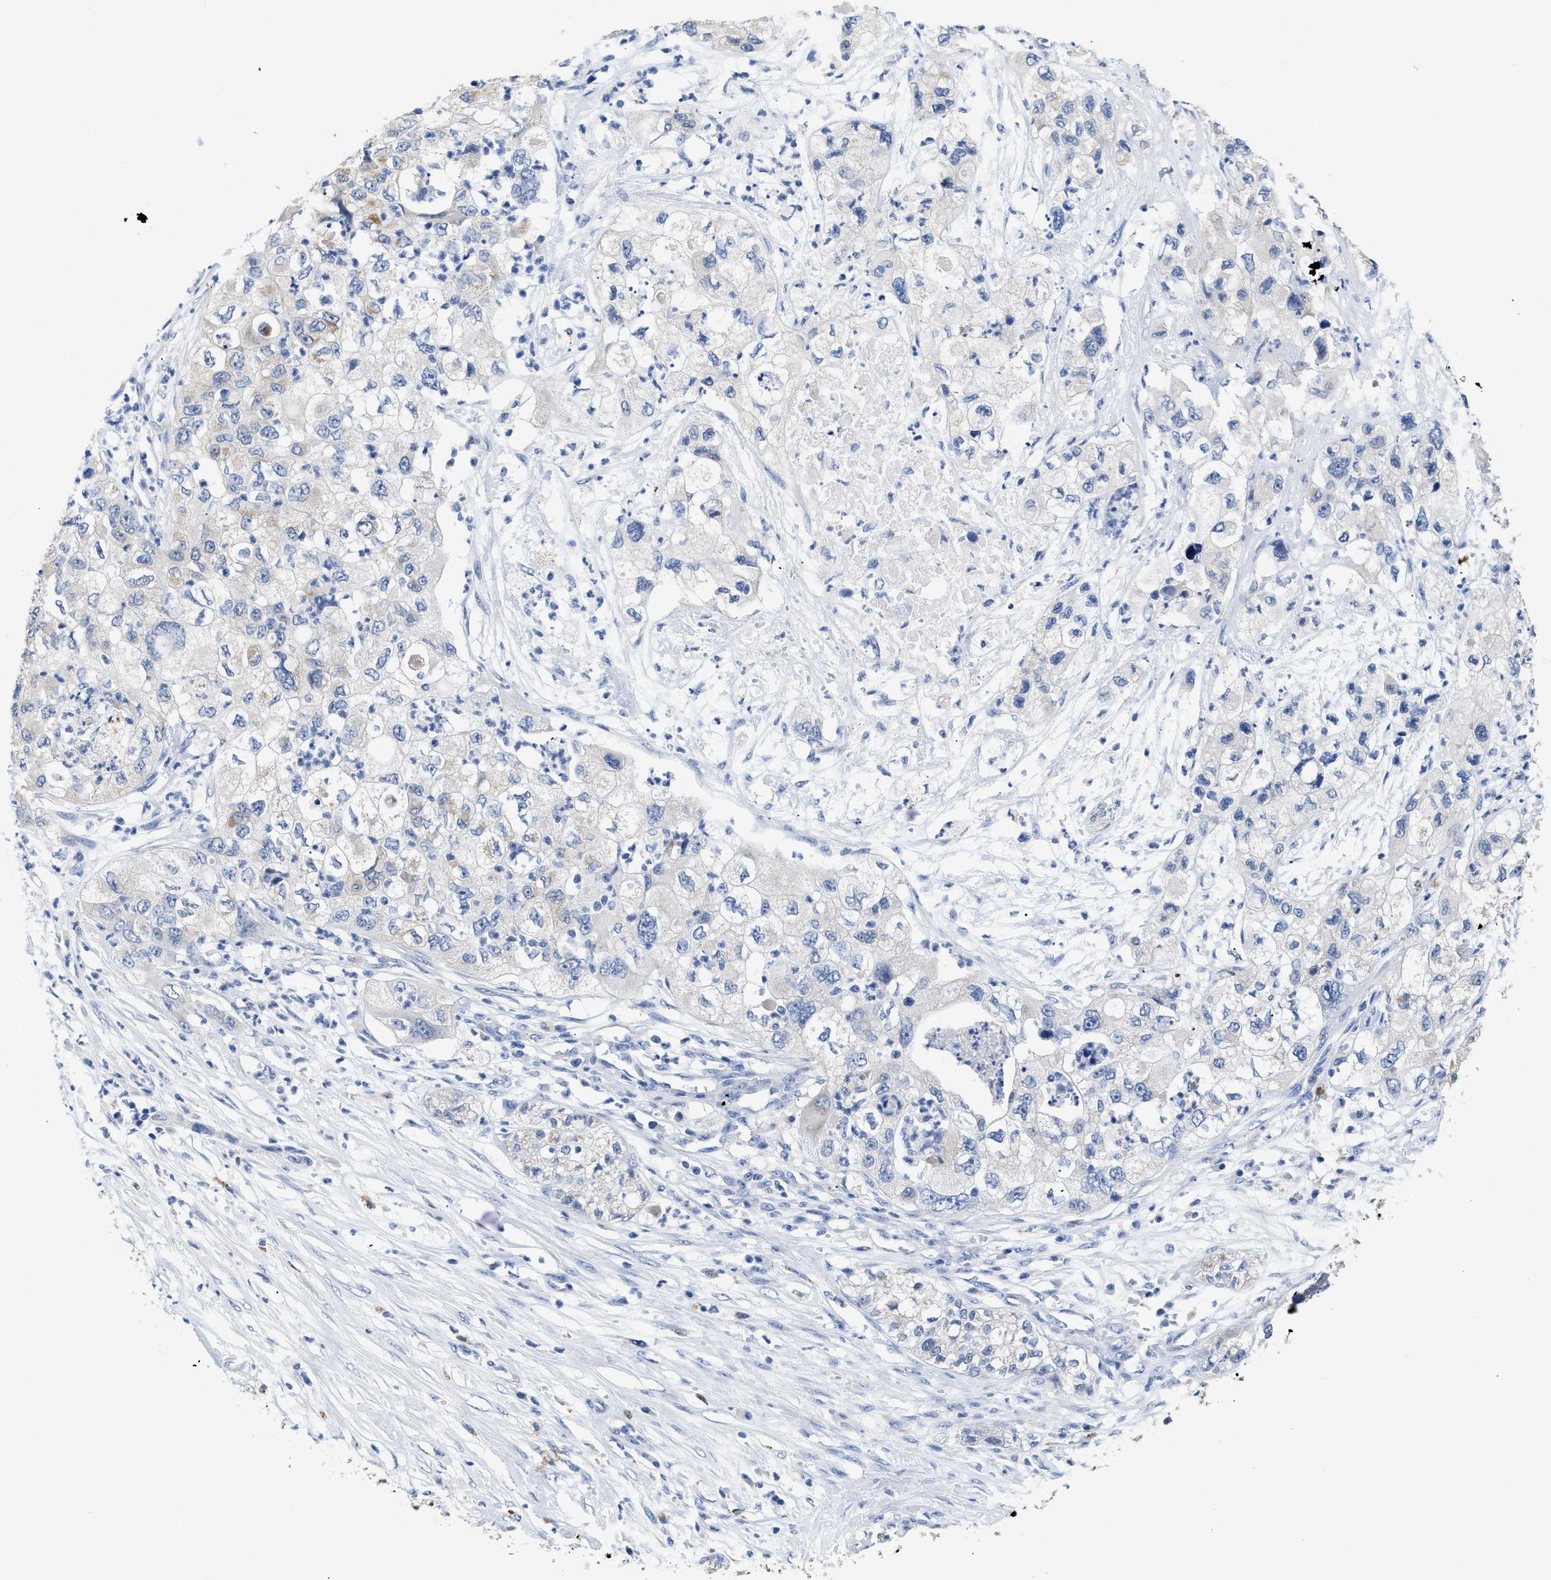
{"staining": {"intensity": "negative", "quantity": "none", "location": "none"}, "tissue": "pancreatic cancer", "cell_type": "Tumor cells", "image_type": "cancer", "snomed": [{"axis": "morphology", "description": "Adenocarcinoma, NOS"}, {"axis": "topography", "description": "Pancreas"}], "caption": "A histopathology image of pancreatic cancer stained for a protein displays no brown staining in tumor cells.", "gene": "APOBEC2", "patient": {"sex": "female", "age": 78}}